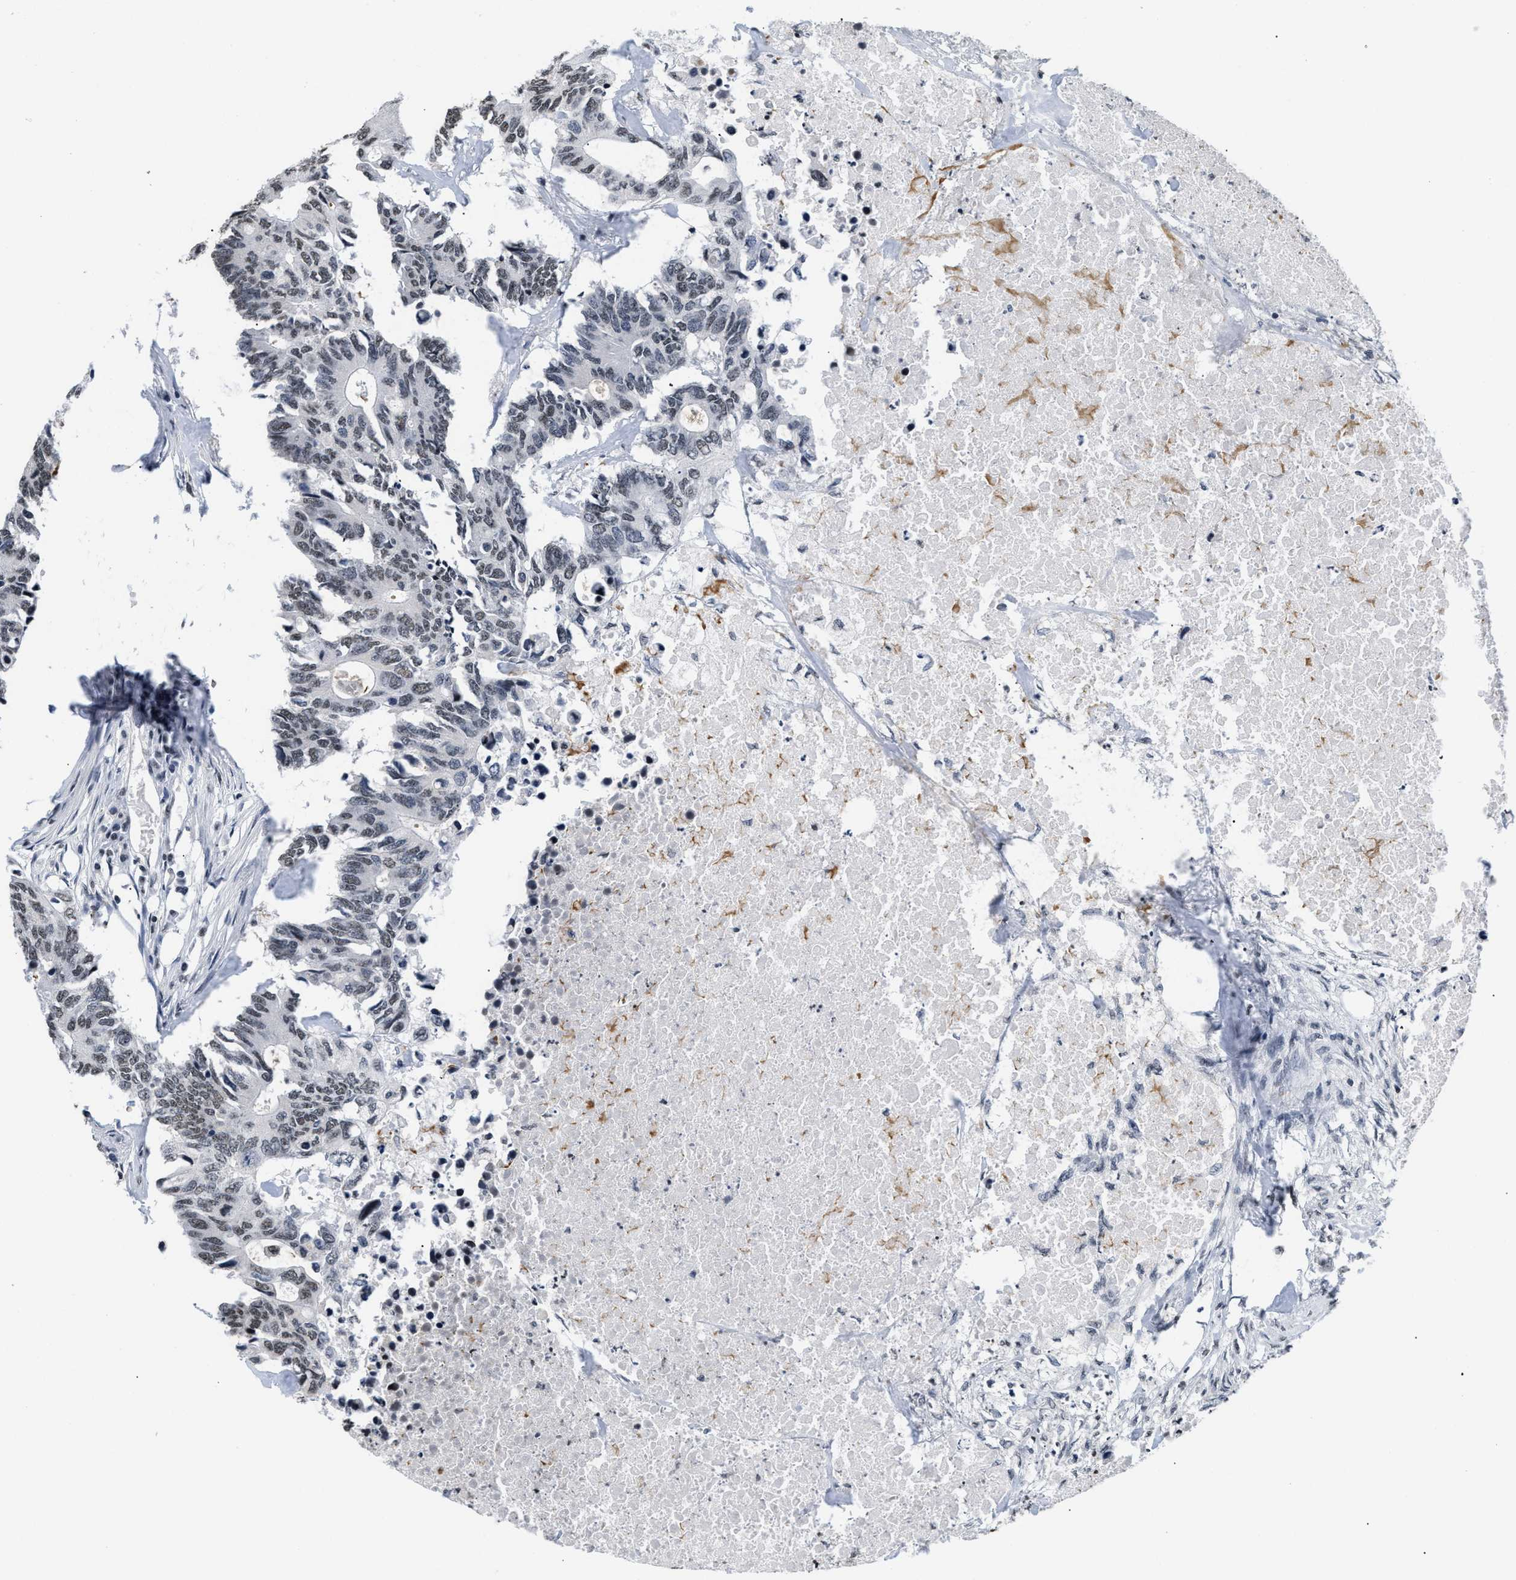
{"staining": {"intensity": "weak", "quantity": ">75%", "location": "nuclear"}, "tissue": "colorectal cancer", "cell_type": "Tumor cells", "image_type": "cancer", "snomed": [{"axis": "morphology", "description": "Adenocarcinoma, NOS"}, {"axis": "topography", "description": "Colon"}], "caption": "Colorectal cancer was stained to show a protein in brown. There is low levels of weak nuclear expression in about >75% of tumor cells. (DAB (3,3'-diaminobenzidine) IHC with brightfield microscopy, high magnification).", "gene": "RAF1", "patient": {"sex": "male", "age": 71}}